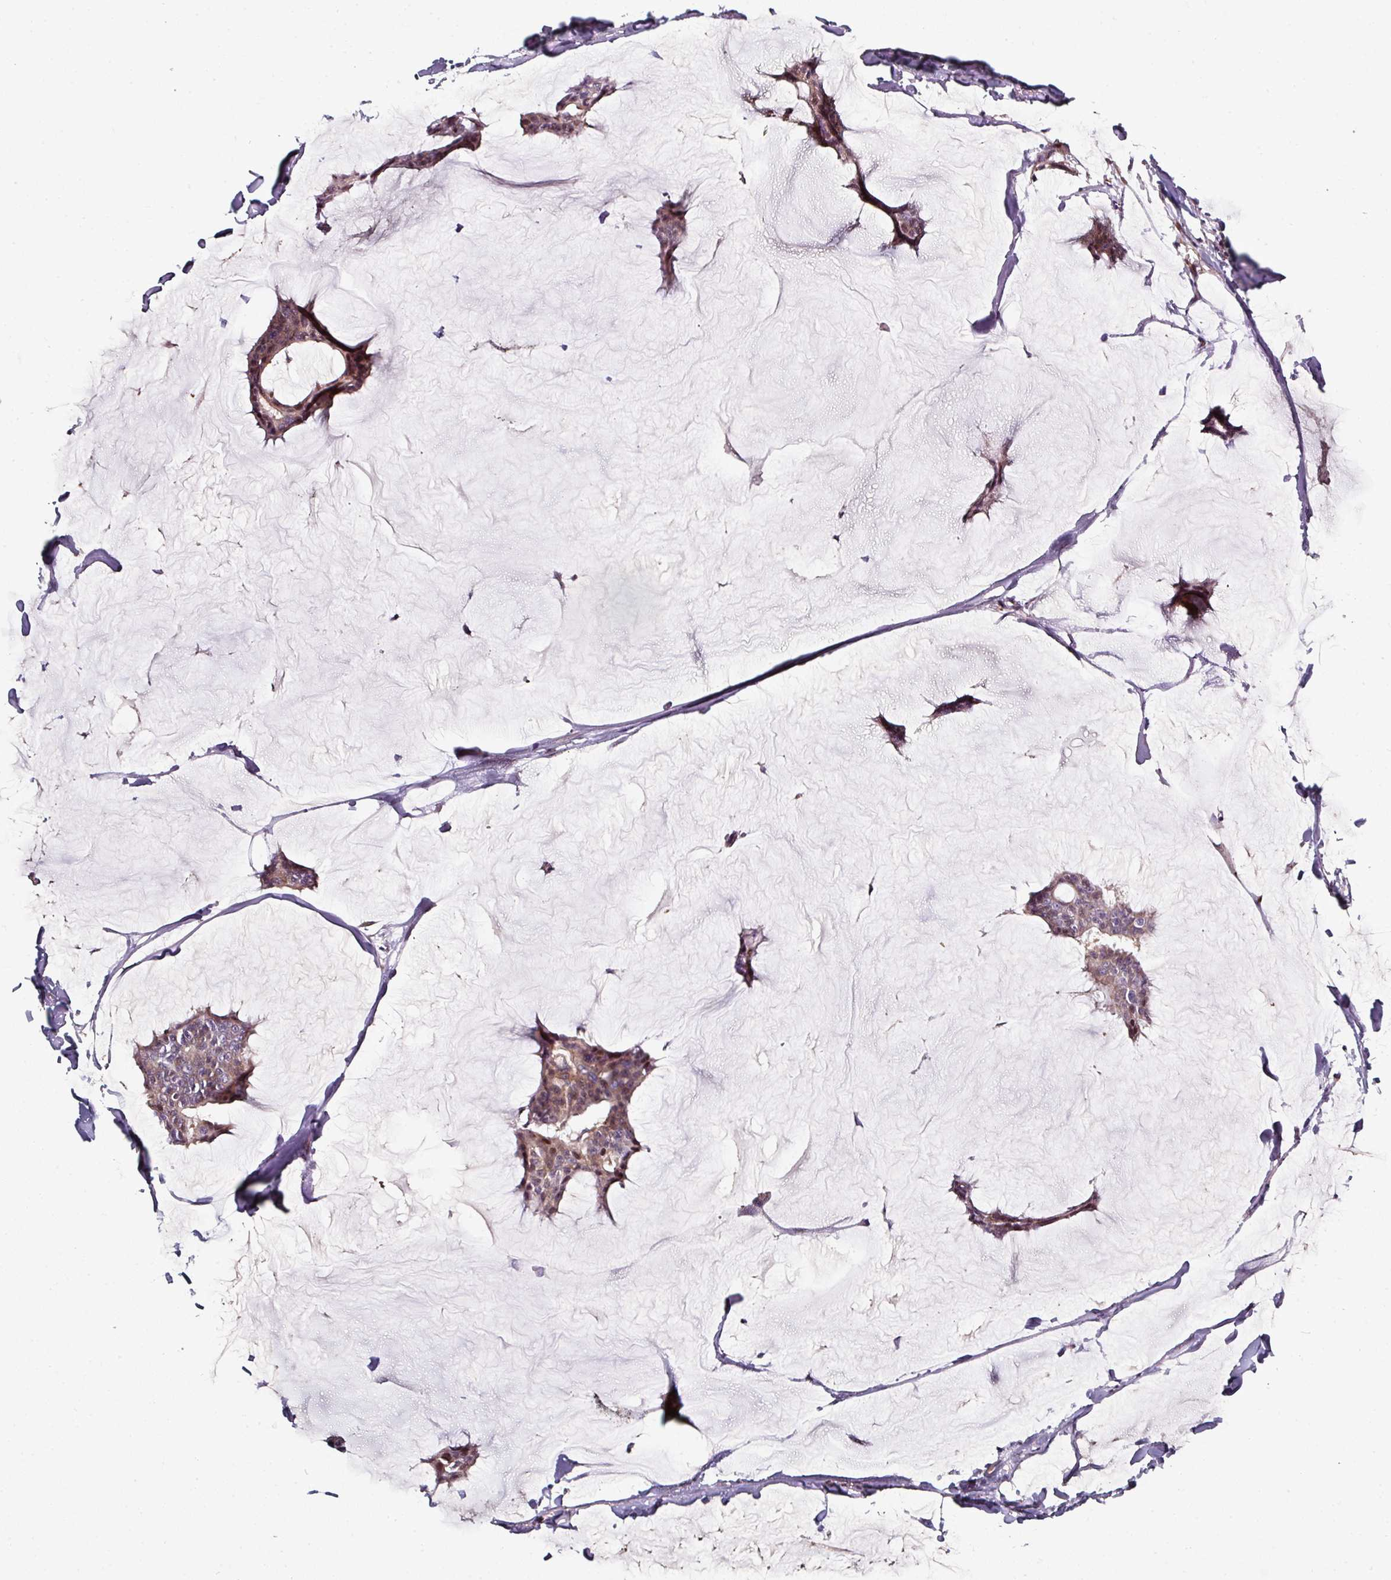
{"staining": {"intensity": "weak", "quantity": ">75%", "location": "cytoplasmic/membranous"}, "tissue": "breast cancer", "cell_type": "Tumor cells", "image_type": "cancer", "snomed": [{"axis": "morphology", "description": "Duct carcinoma"}, {"axis": "topography", "description": "Breast"}], "caption": "Protein expression analysis of human breast cancer reveals weak cytoplasmic/membranous positivity in about >75% of tumor cells. (Stains: DAB (3,3'-diaminobenzidine) in brown, nuclei in blue, Microscopy: brightfield microscopy at high magnification).", "gene": "BEND5", "patient": {"sex": "female", "age": 93}}